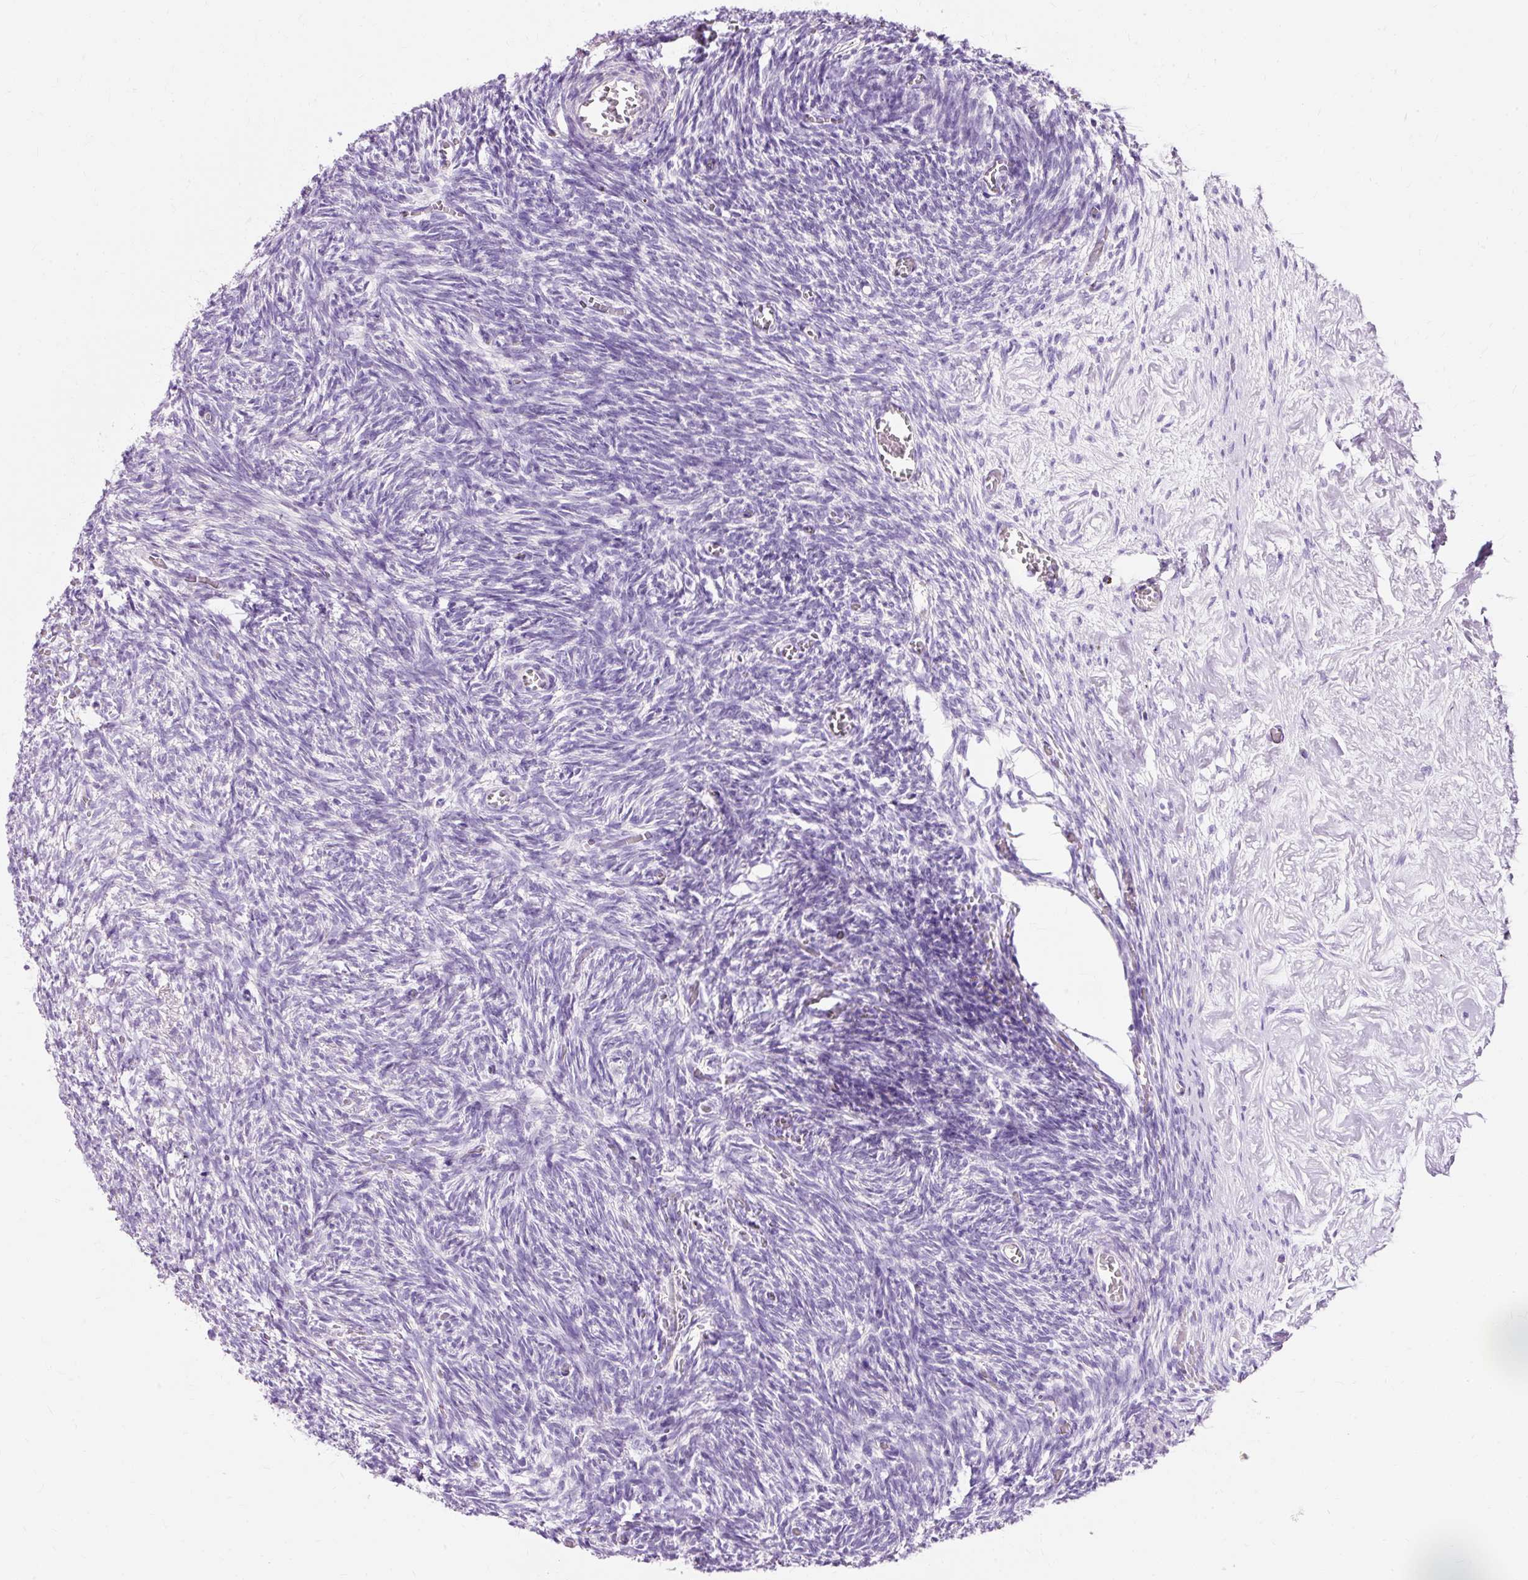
{"staining": {"intensity": "negative", "quantity": "none", "location": "none"}, "tissue": "ovary", "cell_type": "Ovarian stroma cells", "image_type": "normal", "snomed": [{"axis": "morphology", "description": "Normal tissue, NOS"}, {"axis": "topography", "description": "Ovary"}], "caption": "This is an IHC micrograph of benign human ovary. There is no staining in ovarian stroma cells.", "gene": "CLDN25", "patient": {"sex": "female", "age": 67}}